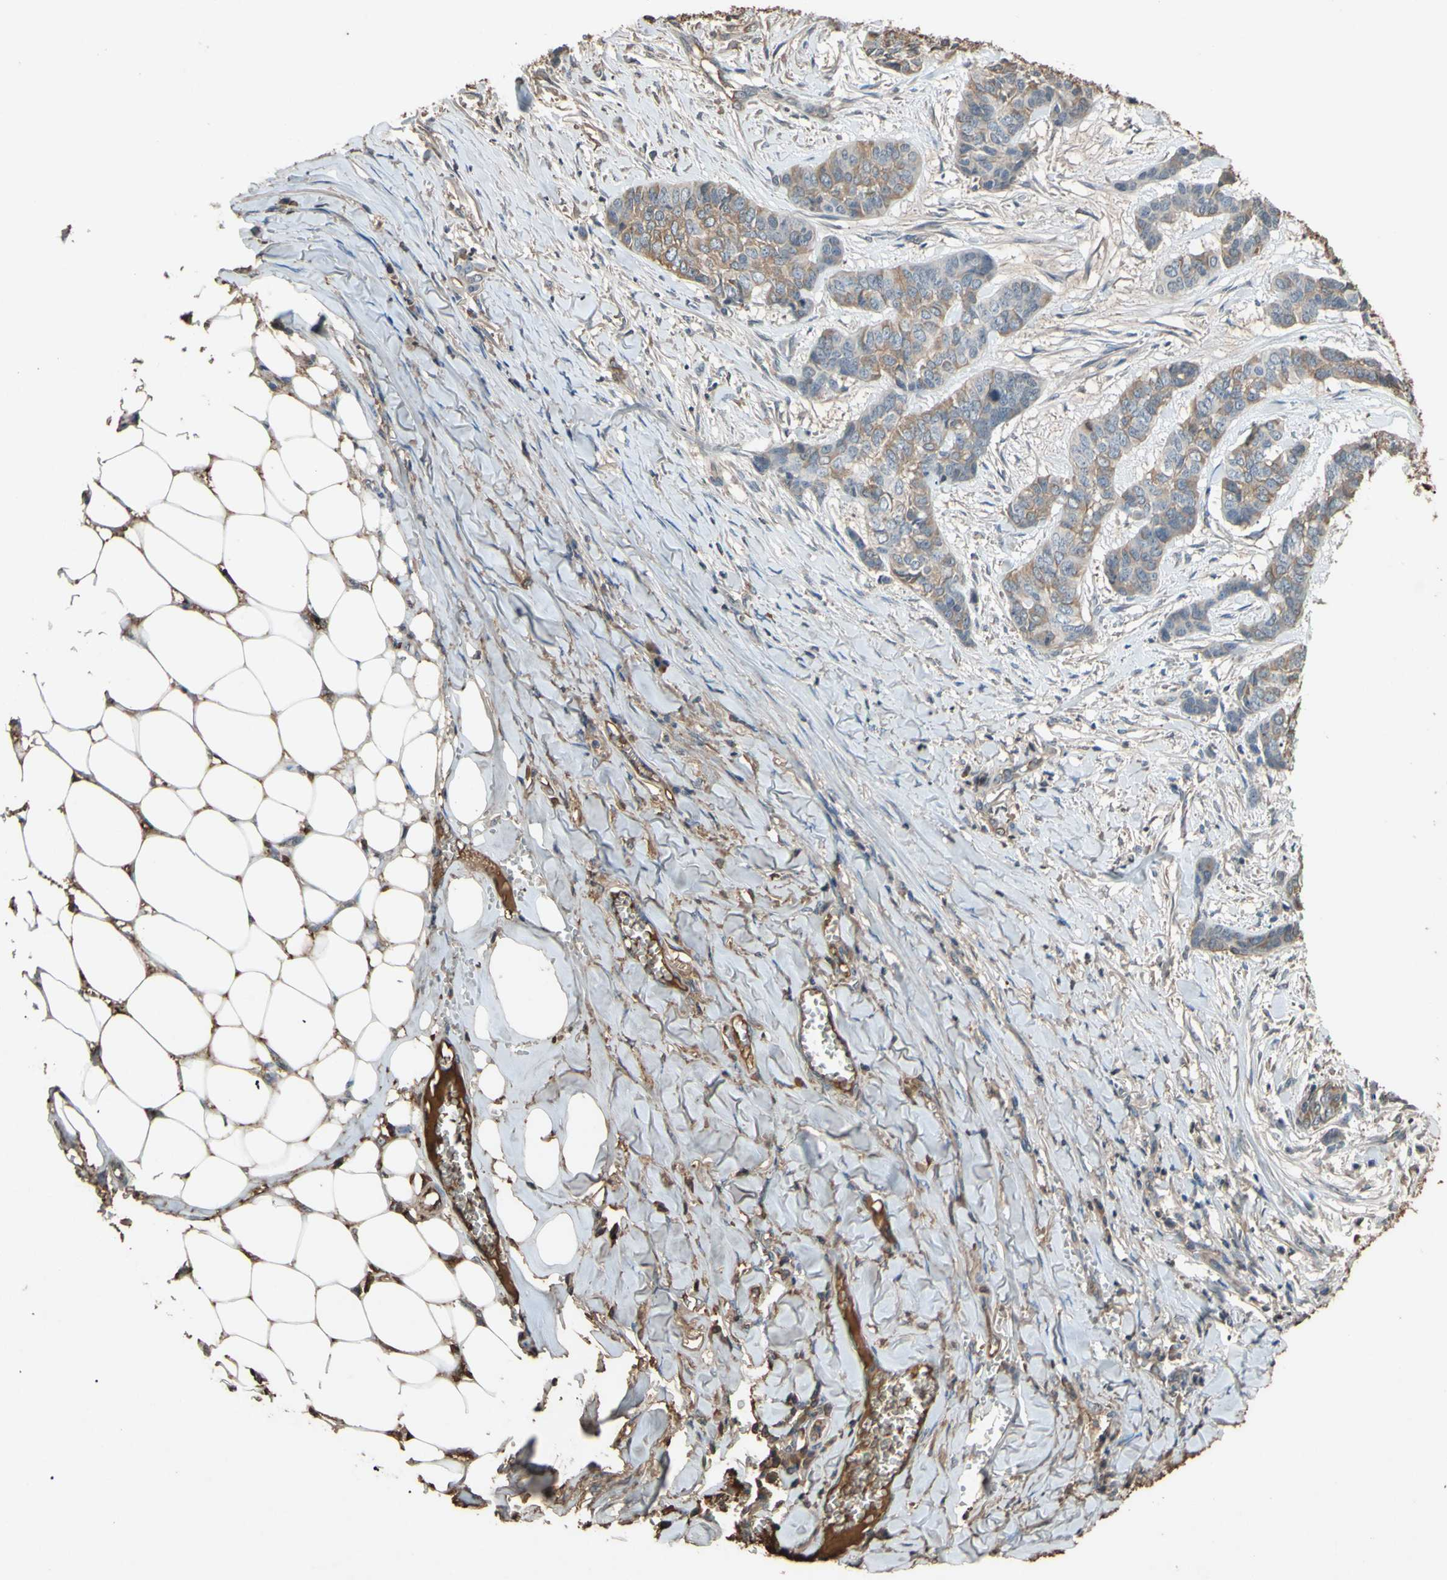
{"staining": {"intensity": "moderate", "quantity": "25%-75%", "location": "cytoplasmic/membranous"}, "tissue": "skin cancer", "cell_type": "Tumor cells", "image_type": "cancer", "snomed": [{"axis": "morphology", "description": "Basal cell carcinoma"}, {"axis": "topography", "description": "Skin"}], "caption": "Human basal cell carcinoma (skin) stained with a brown dye demonstrates moderate cytoplasmic/membranous positive expression in approximately 25%-75% of tumor cells.", "gene": "PTGDS", "patient": {"sex": "female", "age": 64}}